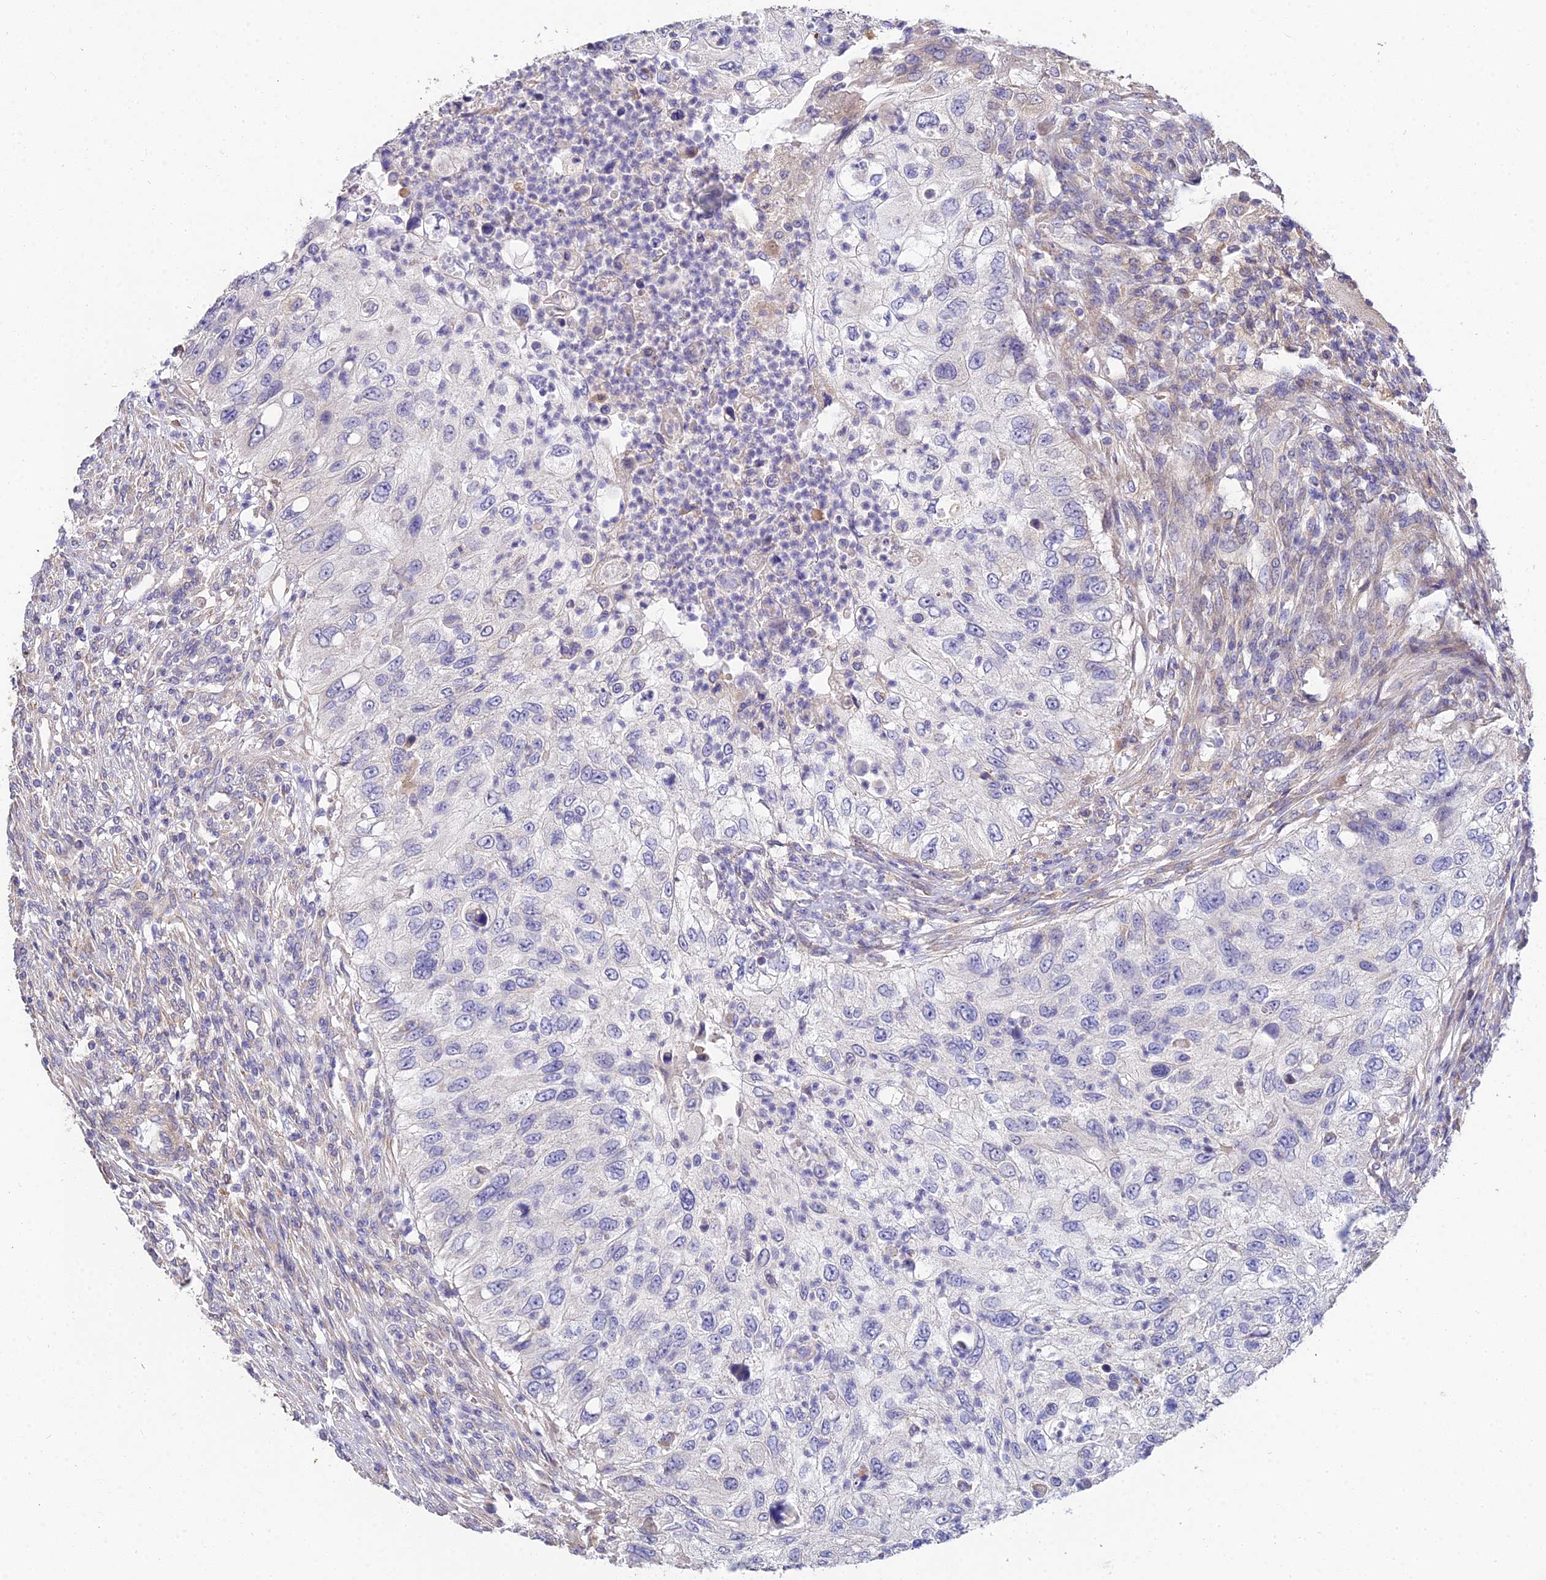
{"staining": {"intensity": "negative", "quantity": "none", "location": "none"}, "tissue": "urothelial cancer", "cell_type": "Tumor cells", "image_type": "cancer", "snomed": [{"axis": "morphology", "description": "Urothelial carcinoma, High grade"}, {"axis": "topography", "description": "Urinary bladder"}], "caption": "This is an immunohistochemistry (IHC) image of human urothelial cancer. There is no positivity in tumor cells.", "gene": "ARL8B", "patient": {"sex": "female", "age": 60}}